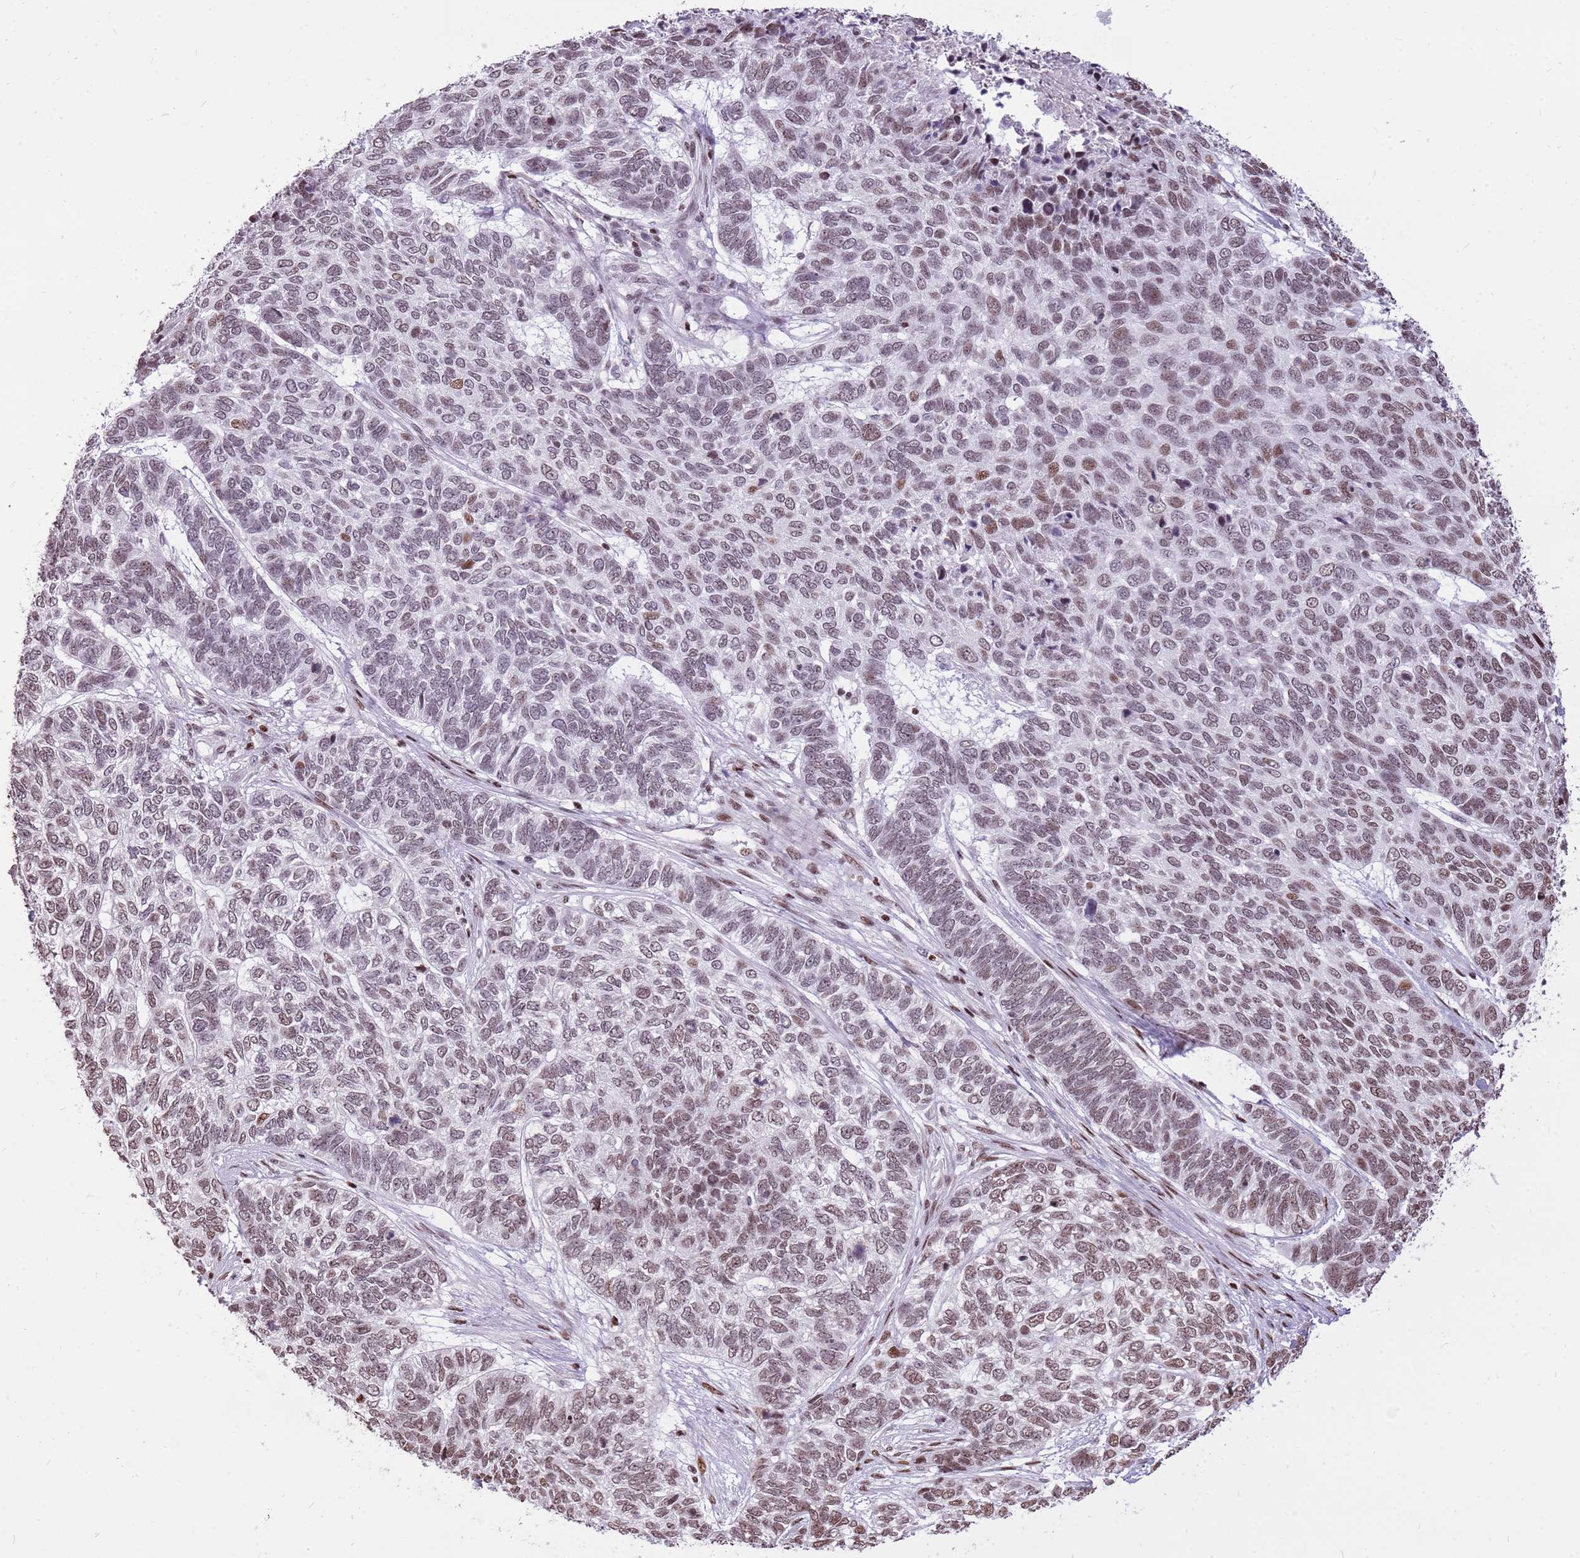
{"staining": {"intensity": "moderate", "quantity": "<25%", "location": "nuclear"}, "tissue": "skin cancer", "cell_type": "Tumor cells", "image_type": "cancer", "snomed": [{"axis": "morphology", "description": "Basal cell carcinoma"}, {"axis": "topography", "description": "Skin"}], "caption": "Human basal cell carcinoma (skin) stained with a brown dye demonstrates moderate nuclear positive expression in approximately <25% of tumor cells.", "gene": "WASHC4", "patient": {"sex": "female", "age": 65}}